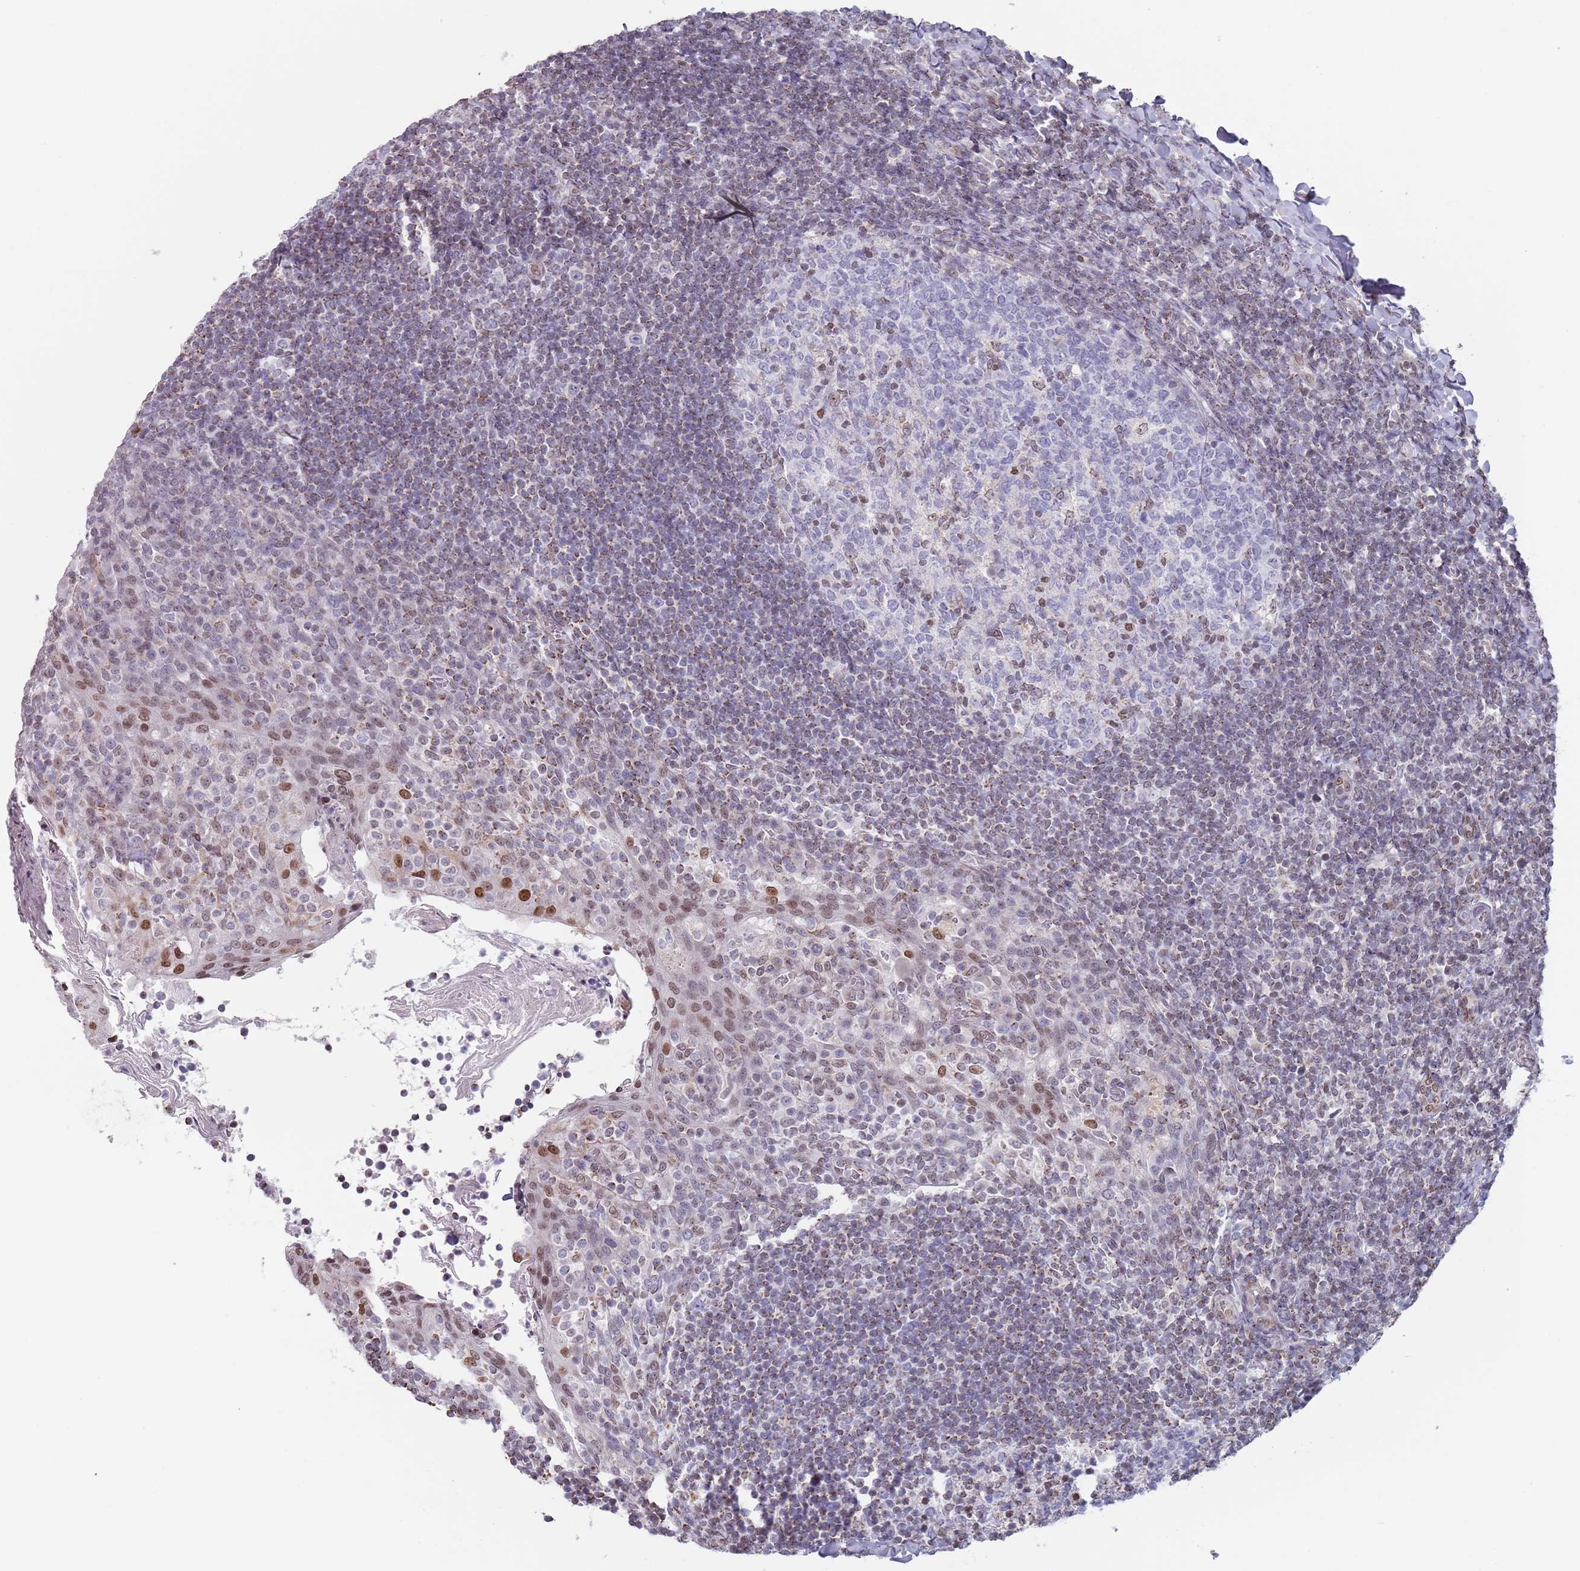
{"staining": {"intensity": "weak", "quantity": "<25%", "location": "nuclear"}, "tissue": "tonsil", "cell_type": "Germinal center cells", "image_type": "normal", "snomed": [{"axis": "morphology", "description": "Normal tissue, NOS"}, {"axis": "topography", "description": "Tonsil"}], "caption": "The image exhibits no staining of germinal center cells in unremarkable tonsil. (DAB IHC with hematoxylin counter stain).", "gene": "MFSD12", "patient": {"sex": "female", "age": 10}}